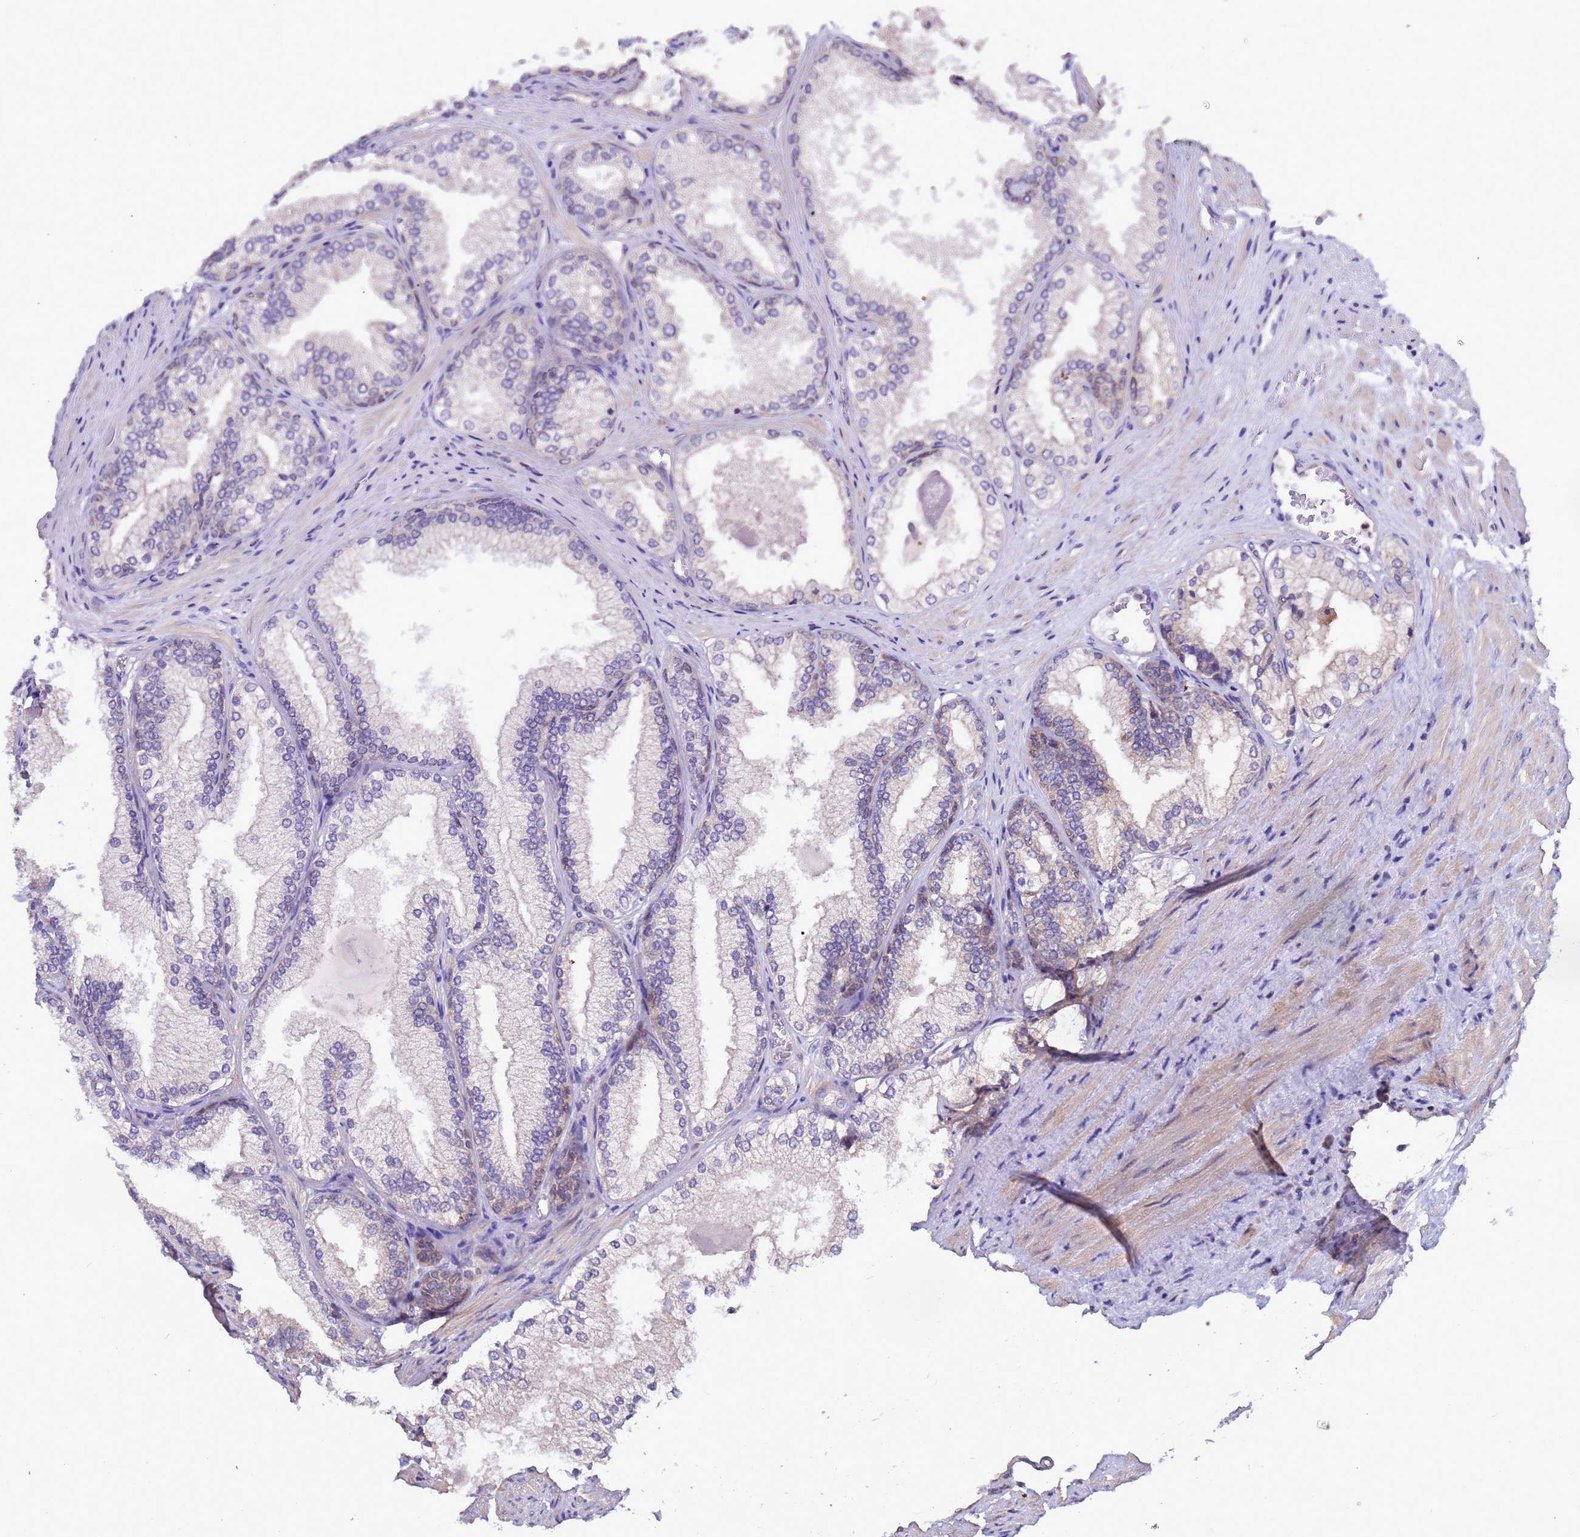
{"staining": {"intensity": "weak", "quantity": "<25%", "location": "cytoplasmic/membranous"}, "tissue": "prostate", "cell_type": "Glandular cells", "image_type": "normal", "snomed": [{"axis": "morphology", "description": "Normal tissue, NOS"}, {"axis": "topography", "description": "Prostate"}], "caption": "High power microscopy micrograph of an IHC image of unremarkable prostate, revealing no significant staining in glandular cells.", "gene": "ELMOD2", "patient": {"sex": "male", "age": 76}}